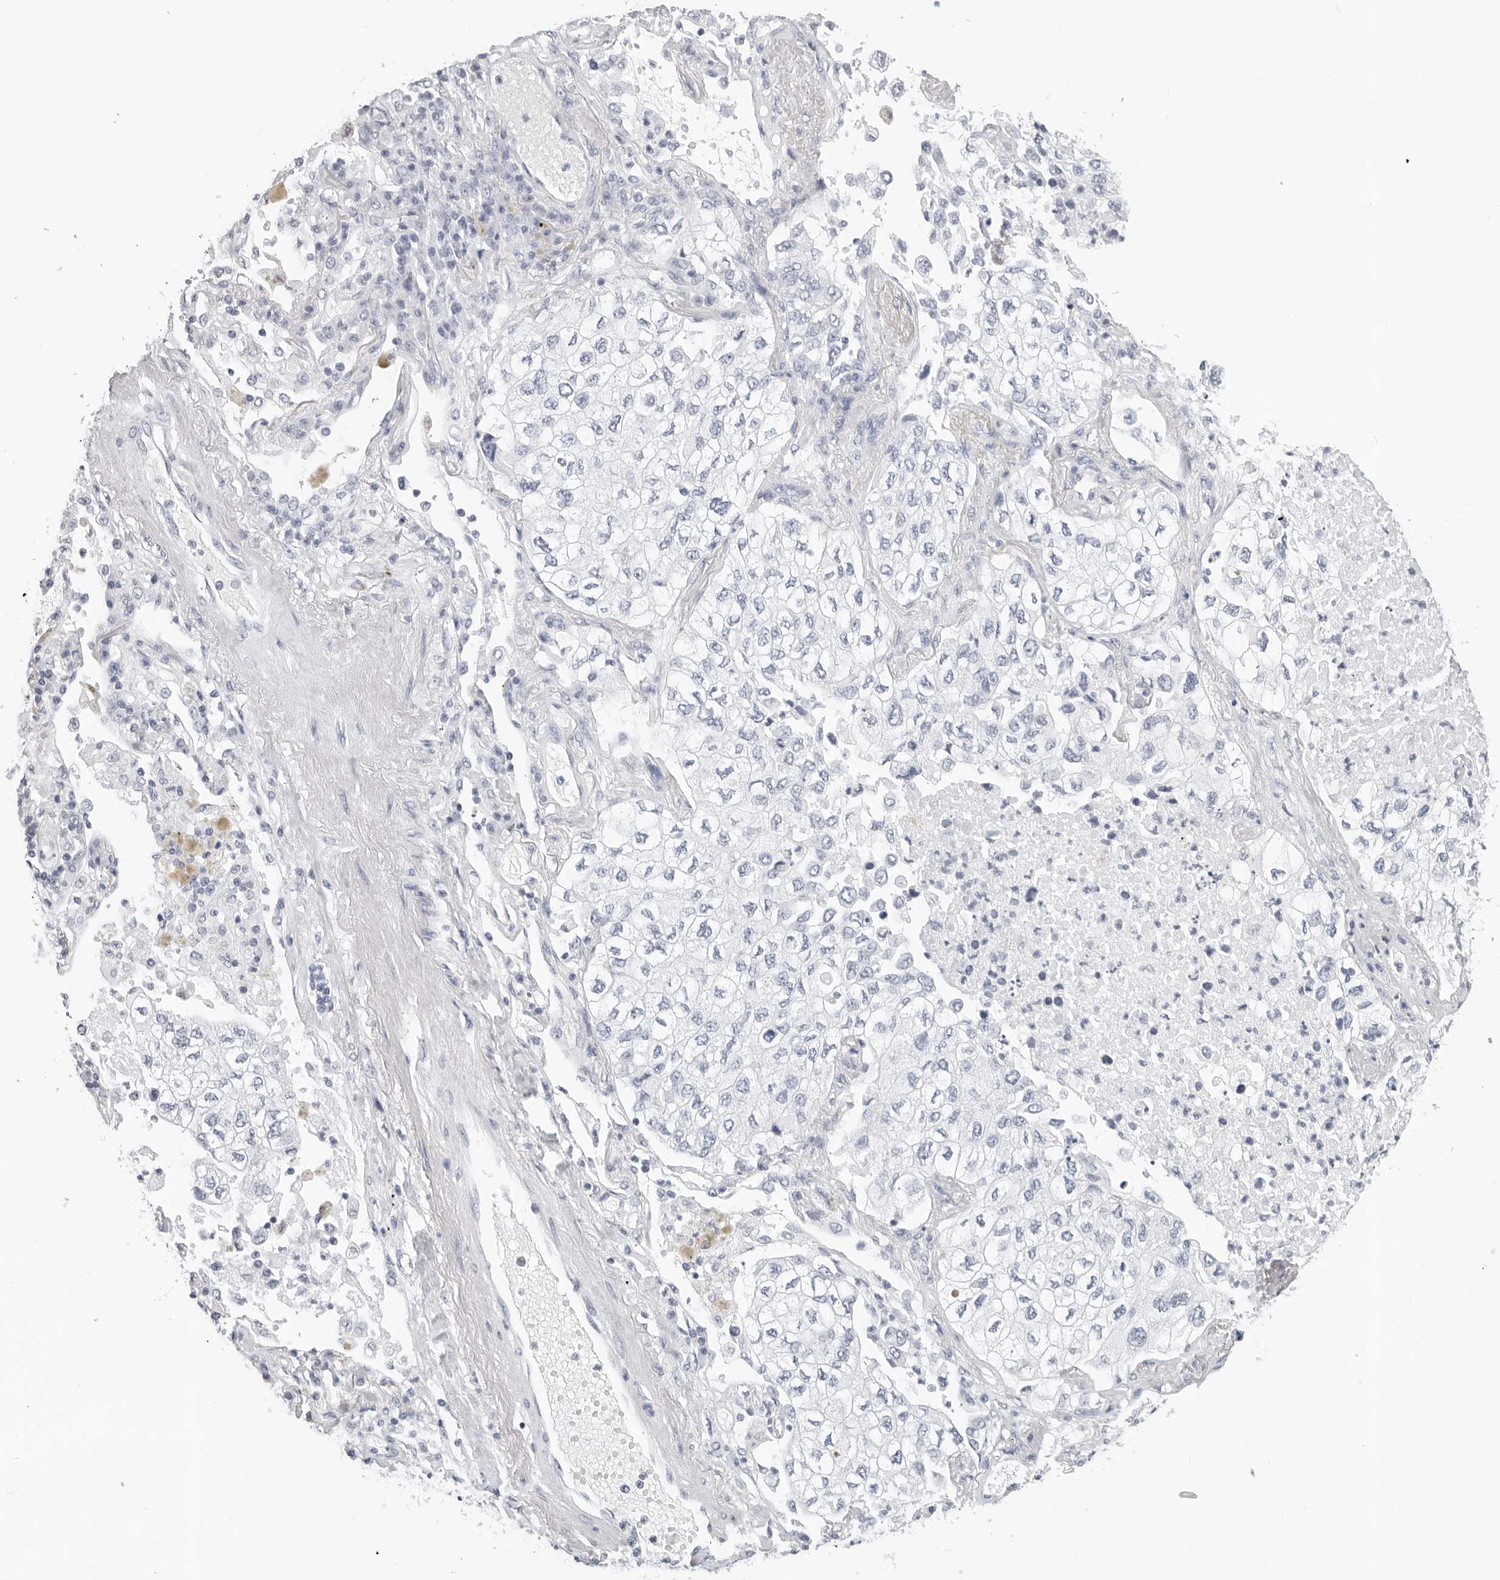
{"staining": {"intensity": "negative", "quantity": "none", "location": "none"}, "tissue": "lung cancer", "cell_type": "Tumor cells", "image_type": "cancer", "snomed": [{"axis": "morphology", "description": "Adenocarcinoma, NOS"}, {"axis": "topography", "description": "Lung"}], "caption": "Micrograph shows no protein expression in tumor cells of lung cancer (adenocarcinoma) tissue.", "gene": "AGMAT", "patient": {"sex": "male", "age": 63}}